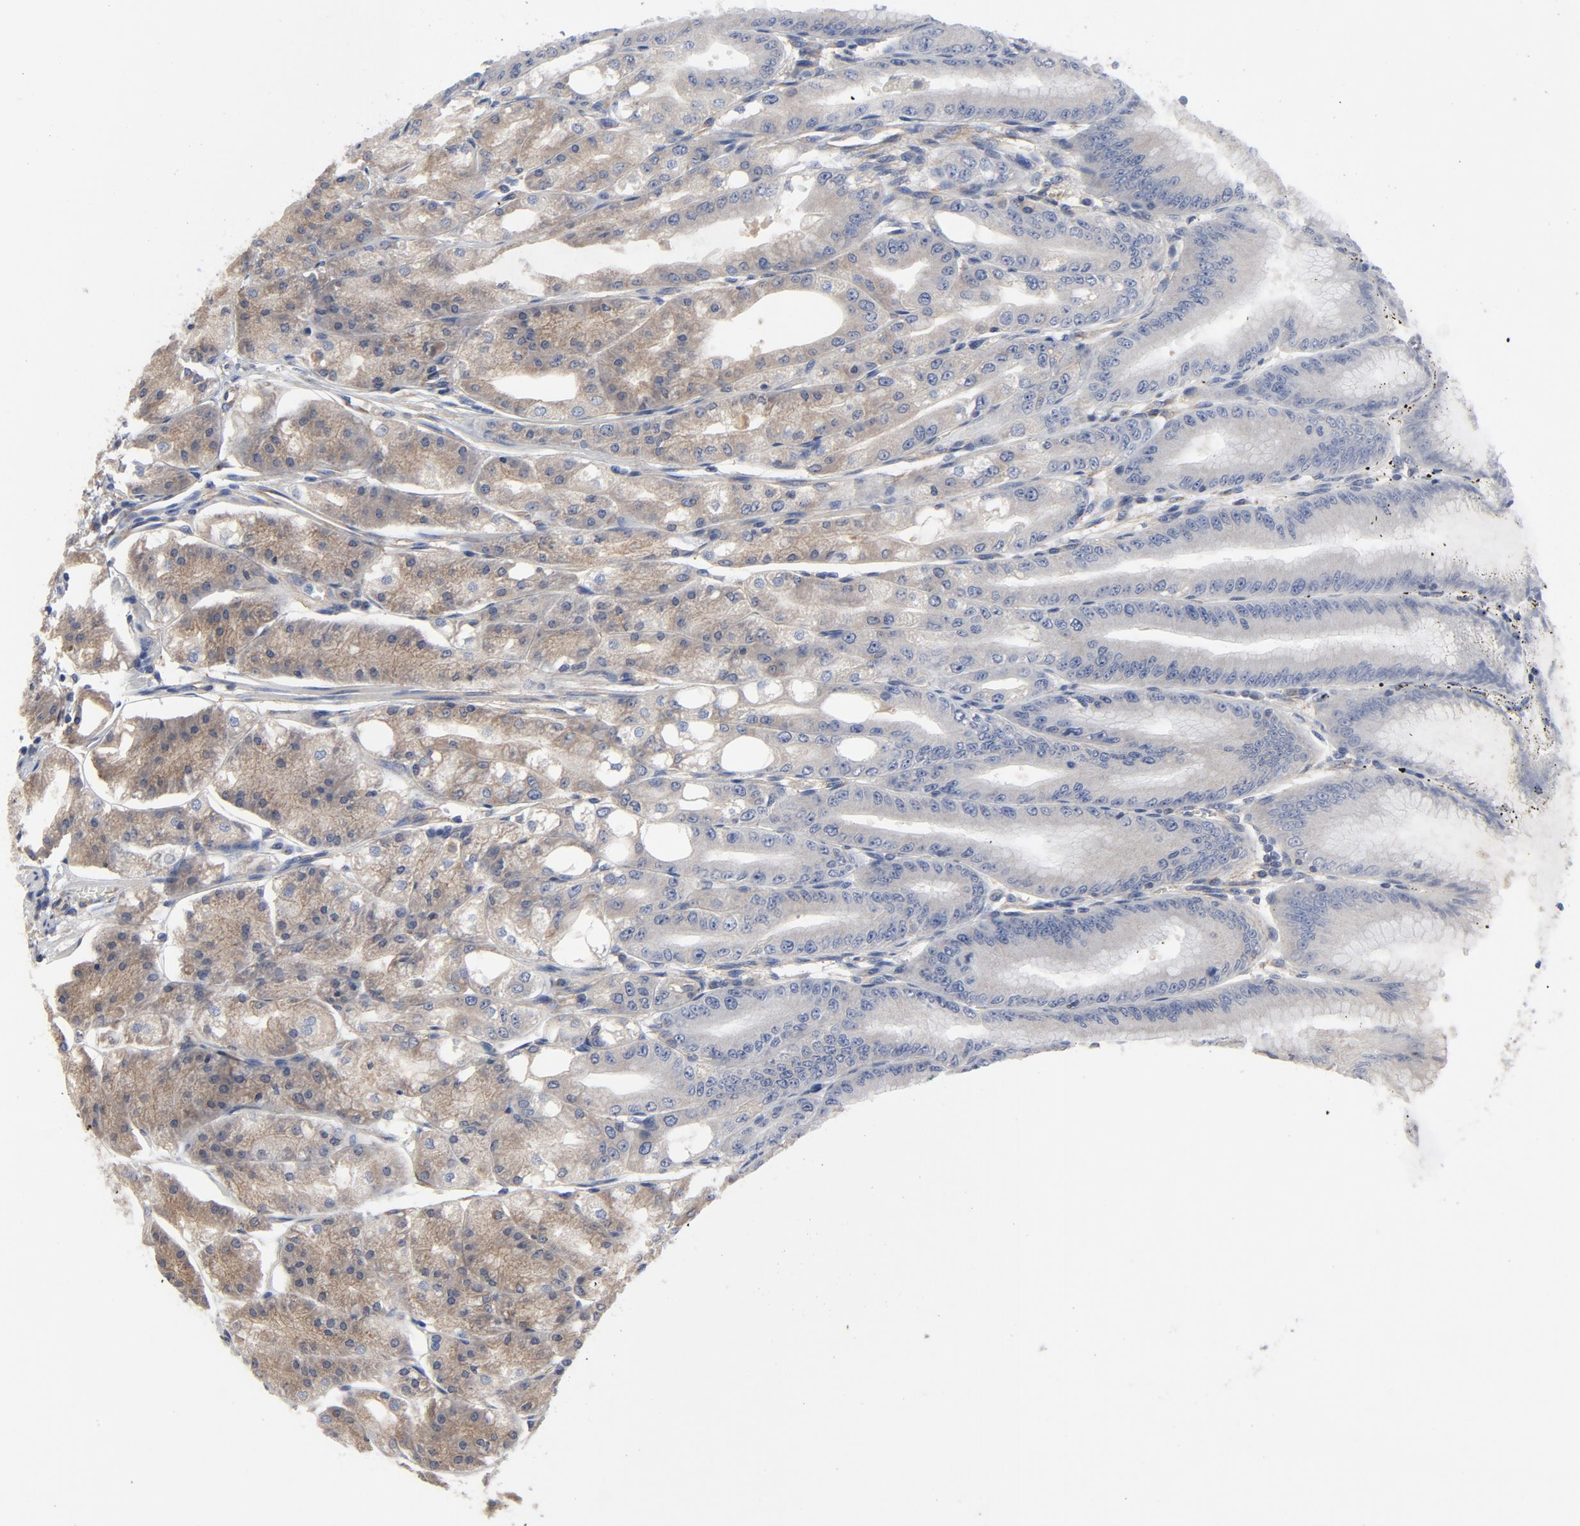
{"staining": {"intensity": "moderate", "quantity": "25%-75%", "location": "cytoplasmic/membranous"}, "tissue": "stomach", "cell_type": "Glandular cells", "image_type": "normal", "snomed": [{"axis": "morphology", "description": "Normal tissue, NOS"}, {"axis": "topography", "description": "Stomach, lower"}], "caption": "Immunohistochemical staining of normal human stomach shows moderate cytoplasmic/membranous protein staining in about 25%-75% of glandular cells.", "gene": "DYNLT3", "patient": {"sex": "male", "age": 71}}